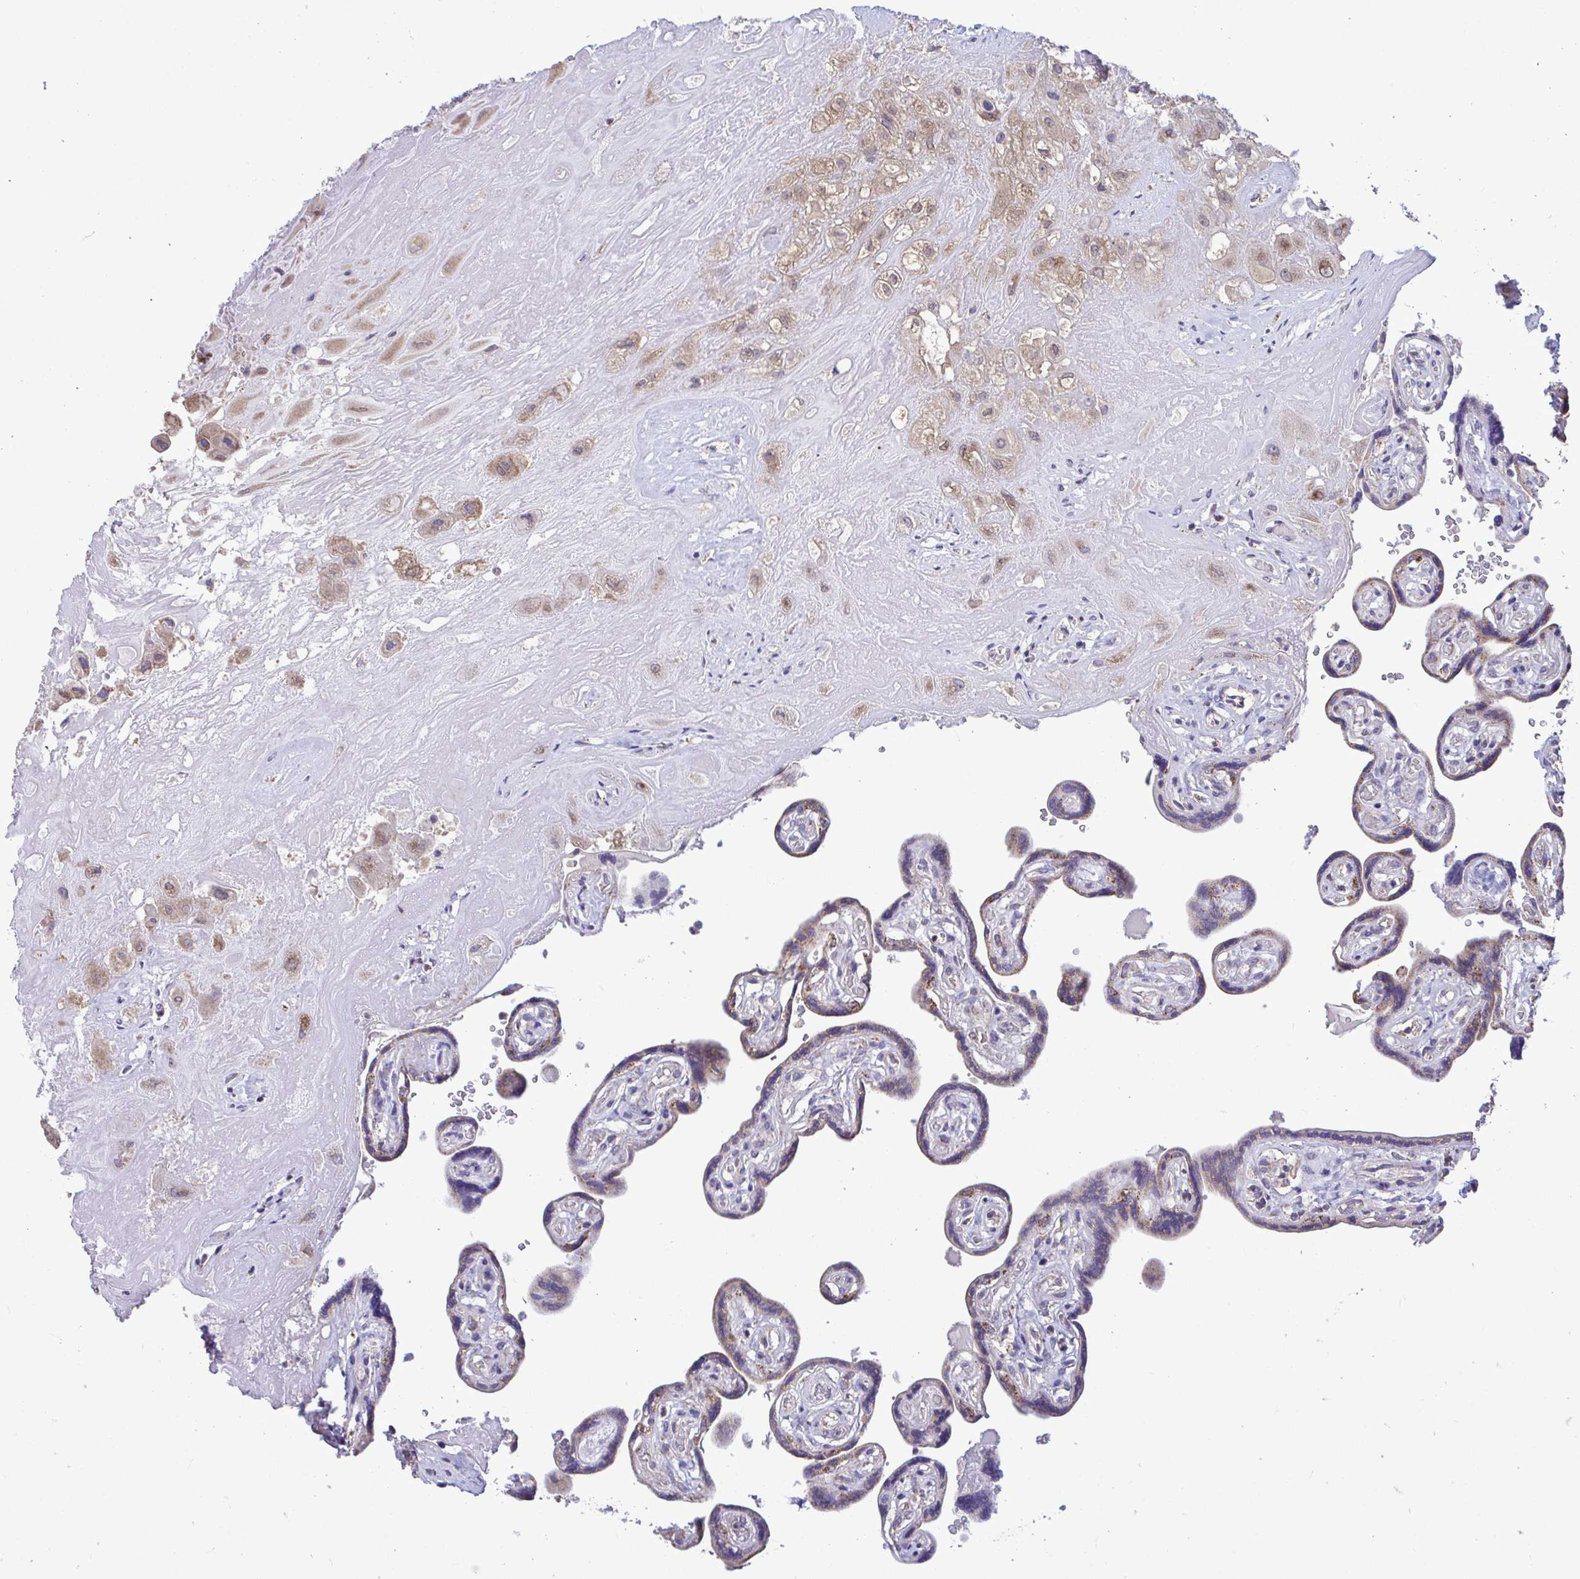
{"staining": {"intensity": "moderate", "quantity": ">75%", "location": "cytoplasmic/membranous"}, "tissue": "placenta", "cell_type": "Decidual cells", "image_type": "normal", "snomed": [{"axis": "morphology", "description": "Normal tissue, NOS"}, {"axis": "topography", "description": "Placenta"}], "caption": "Protein expression analysis of unremarkable human placenta reveals moderate cytoplasmic/membranous expression in approximately >75% of decidual cells.", "gene": "ENSG00000269547", "patient": {"sex": "female", "age": 32}}